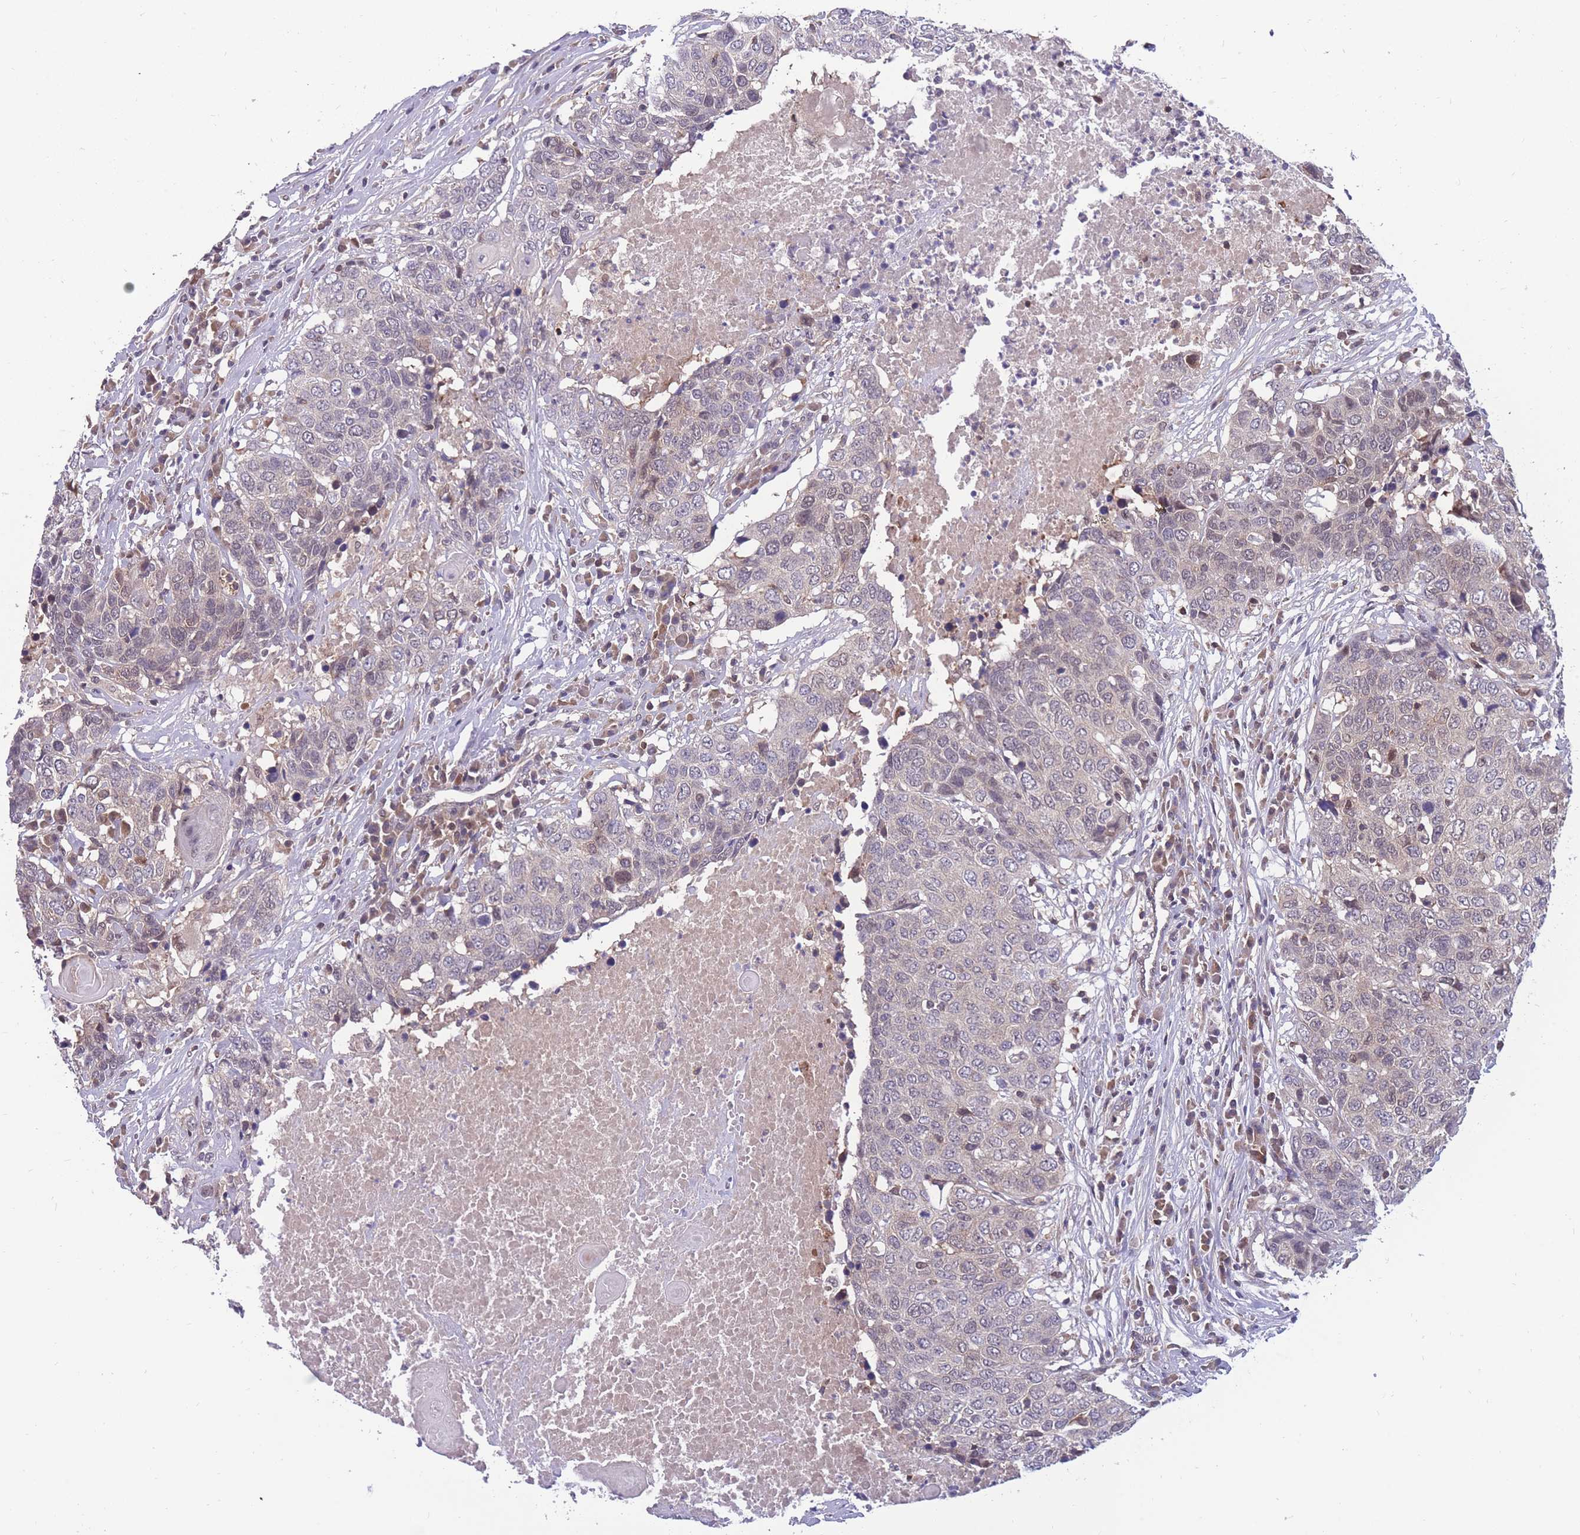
{"staining": {"intensity": "weak", "quantity": "<25%", "location": "cytoplasmic/membranous"}, "tissue": "head and neck cancer", "cell_type": "Tumor cells", "image_type": "cancer", "snomed": [{"axis": "morphology", "description": "Squamous cell carcinoma, NOS"}, {"axis": "topography", "description": "Head-Neck"}], "caption": "Immunohistochemistry (IHC) of human head and neck squamous cell carcinoma shows no staining in tumor cells.", "gene": "UBE2N", "patient": {"sex": "male", "age": 66}}